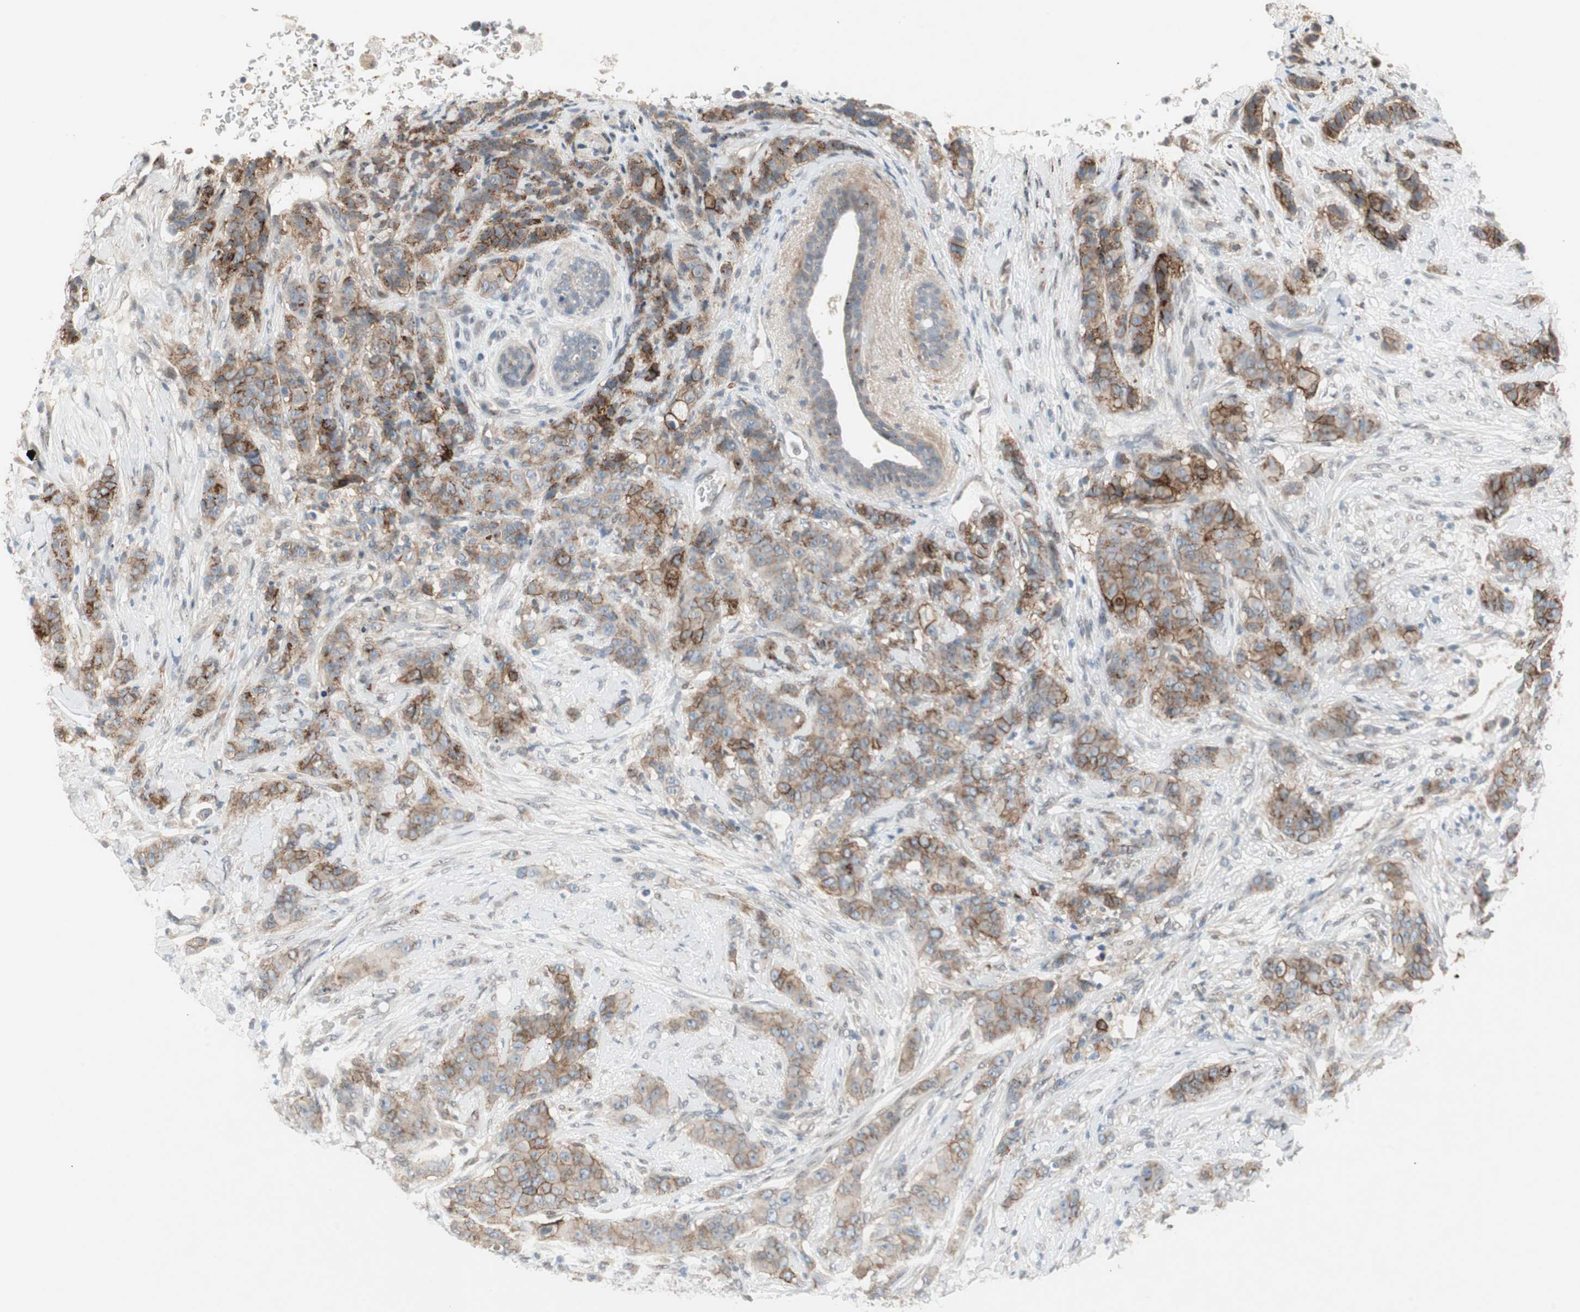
{"staining": {"intensity": "strong", "quantity": ">75%", "location": "cytoplasmic/membranous"}, "tissue": "breast cancer", "cell_type": "Tumor cells", "image_type": "cancer", "snomed": [{"axis": "morphology", "description": "Duct carcinoma"}, {"axis": "topography", "description": "Breast"}], "caption": "This photomicrograph exhibits breast cancer stained with immunohistochemistry (IHC) to label a protein in brown. The cytoplasmic/membranous of tumor cells show strong positivity for the protein. Nuclei are counter-stained blue.", "gene": "CAND2", "patient": {"sex": "female", "age": 40}}